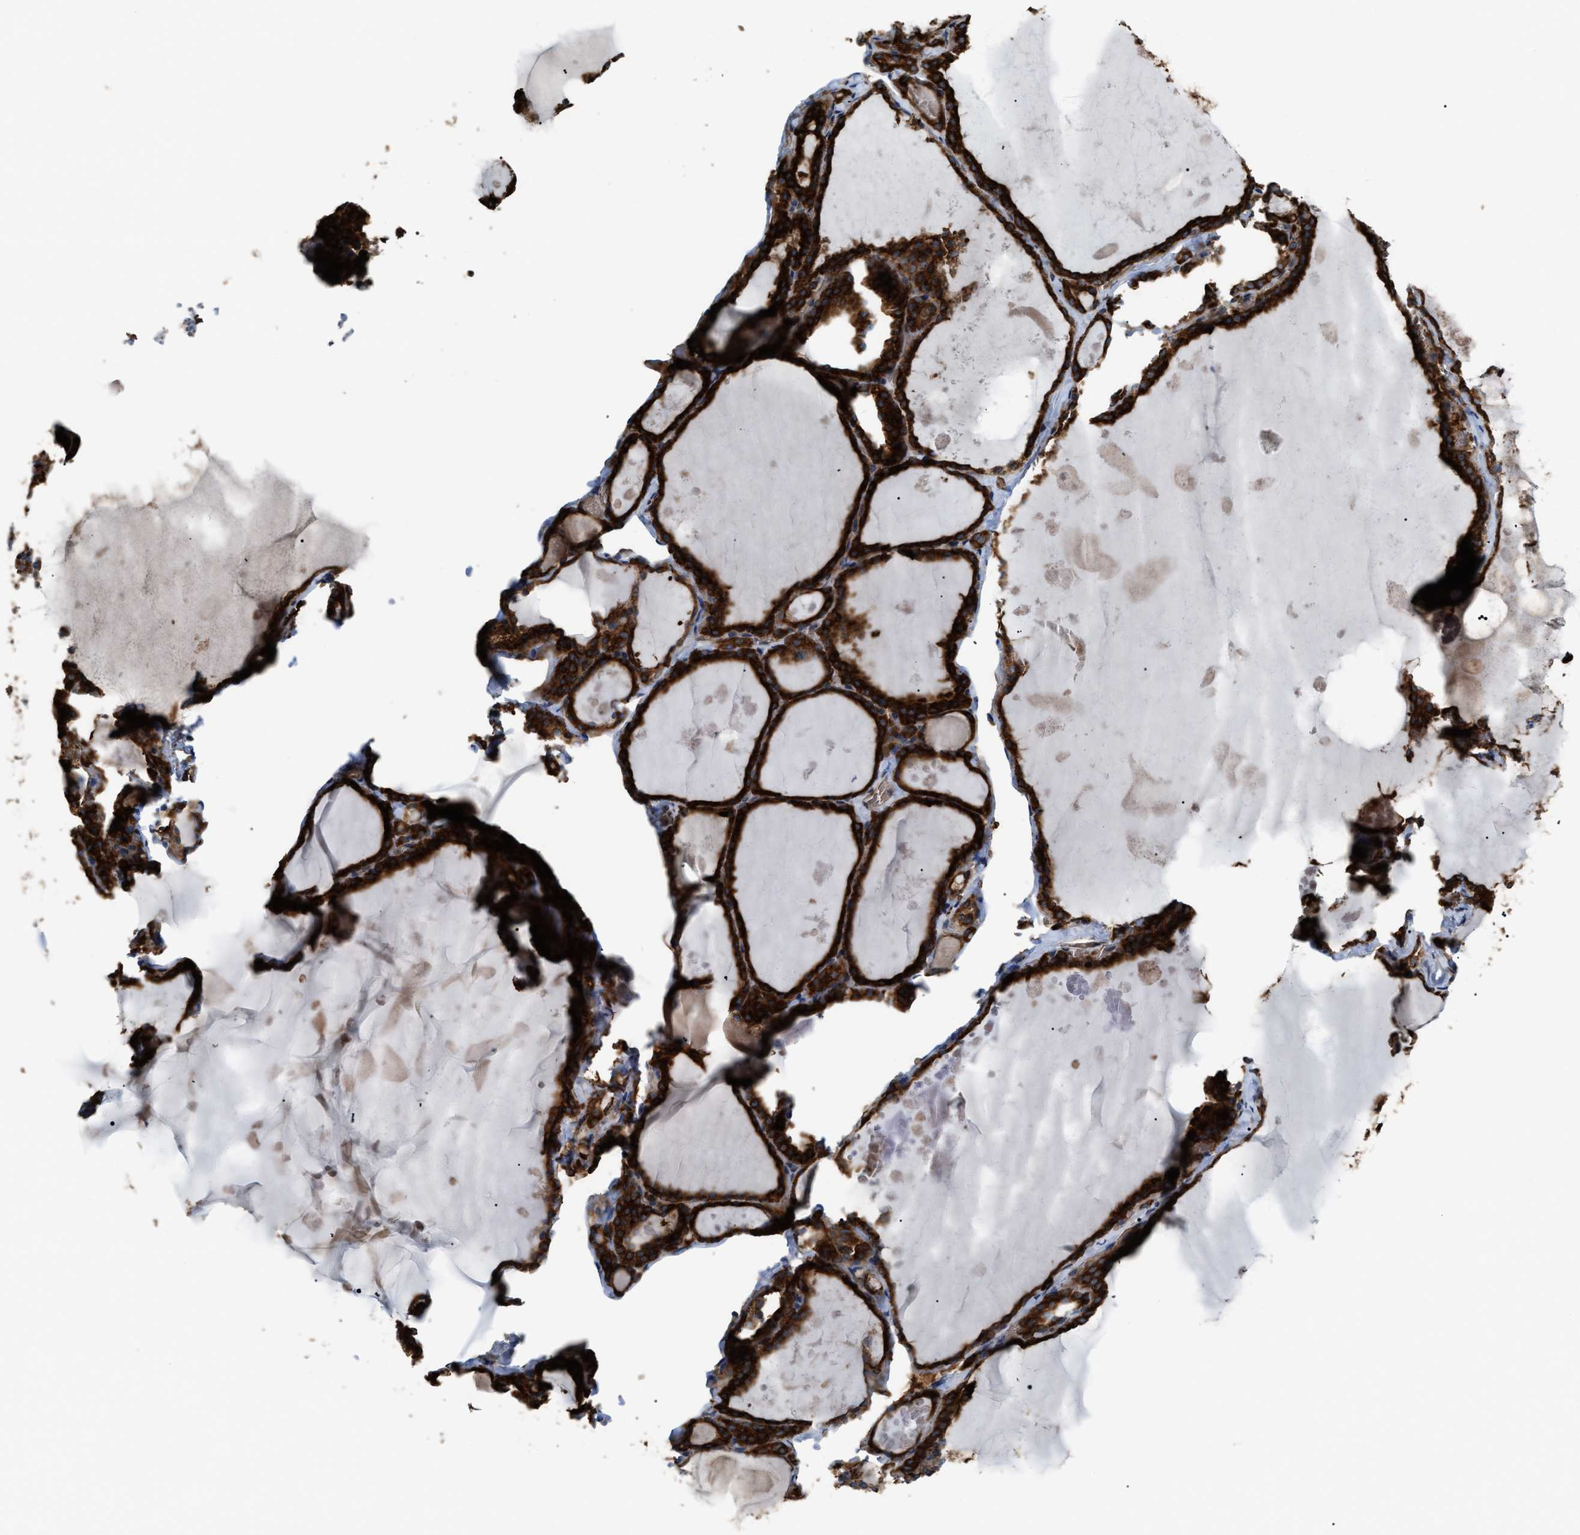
{"staining": {"intensity": "strong", "quantity": ">75%", "location": "cytoplasmic/membranous"}, "tissue": "thyroid gland", "cell_type": "Glandular cells", "image_type": "normal", "snomed": [{"axis": "morphology", "description": "Normal tissue, NOS"}, {"axis": "topography", "description": "Thyroid gland"}], "caption": "An immunohistochemistry photomicrograph of normal tissue is shown. Protein staining in brown highlights strong cytoplasmic/membranous positivity in thyroid gland within glandular cells. (Stains: DAB in brown, nuclei in blue, Microscopy: brightfield microscopy at high magnification).", "gene": "SELENOM", "patient": {"sex": "male", "age": 56}}